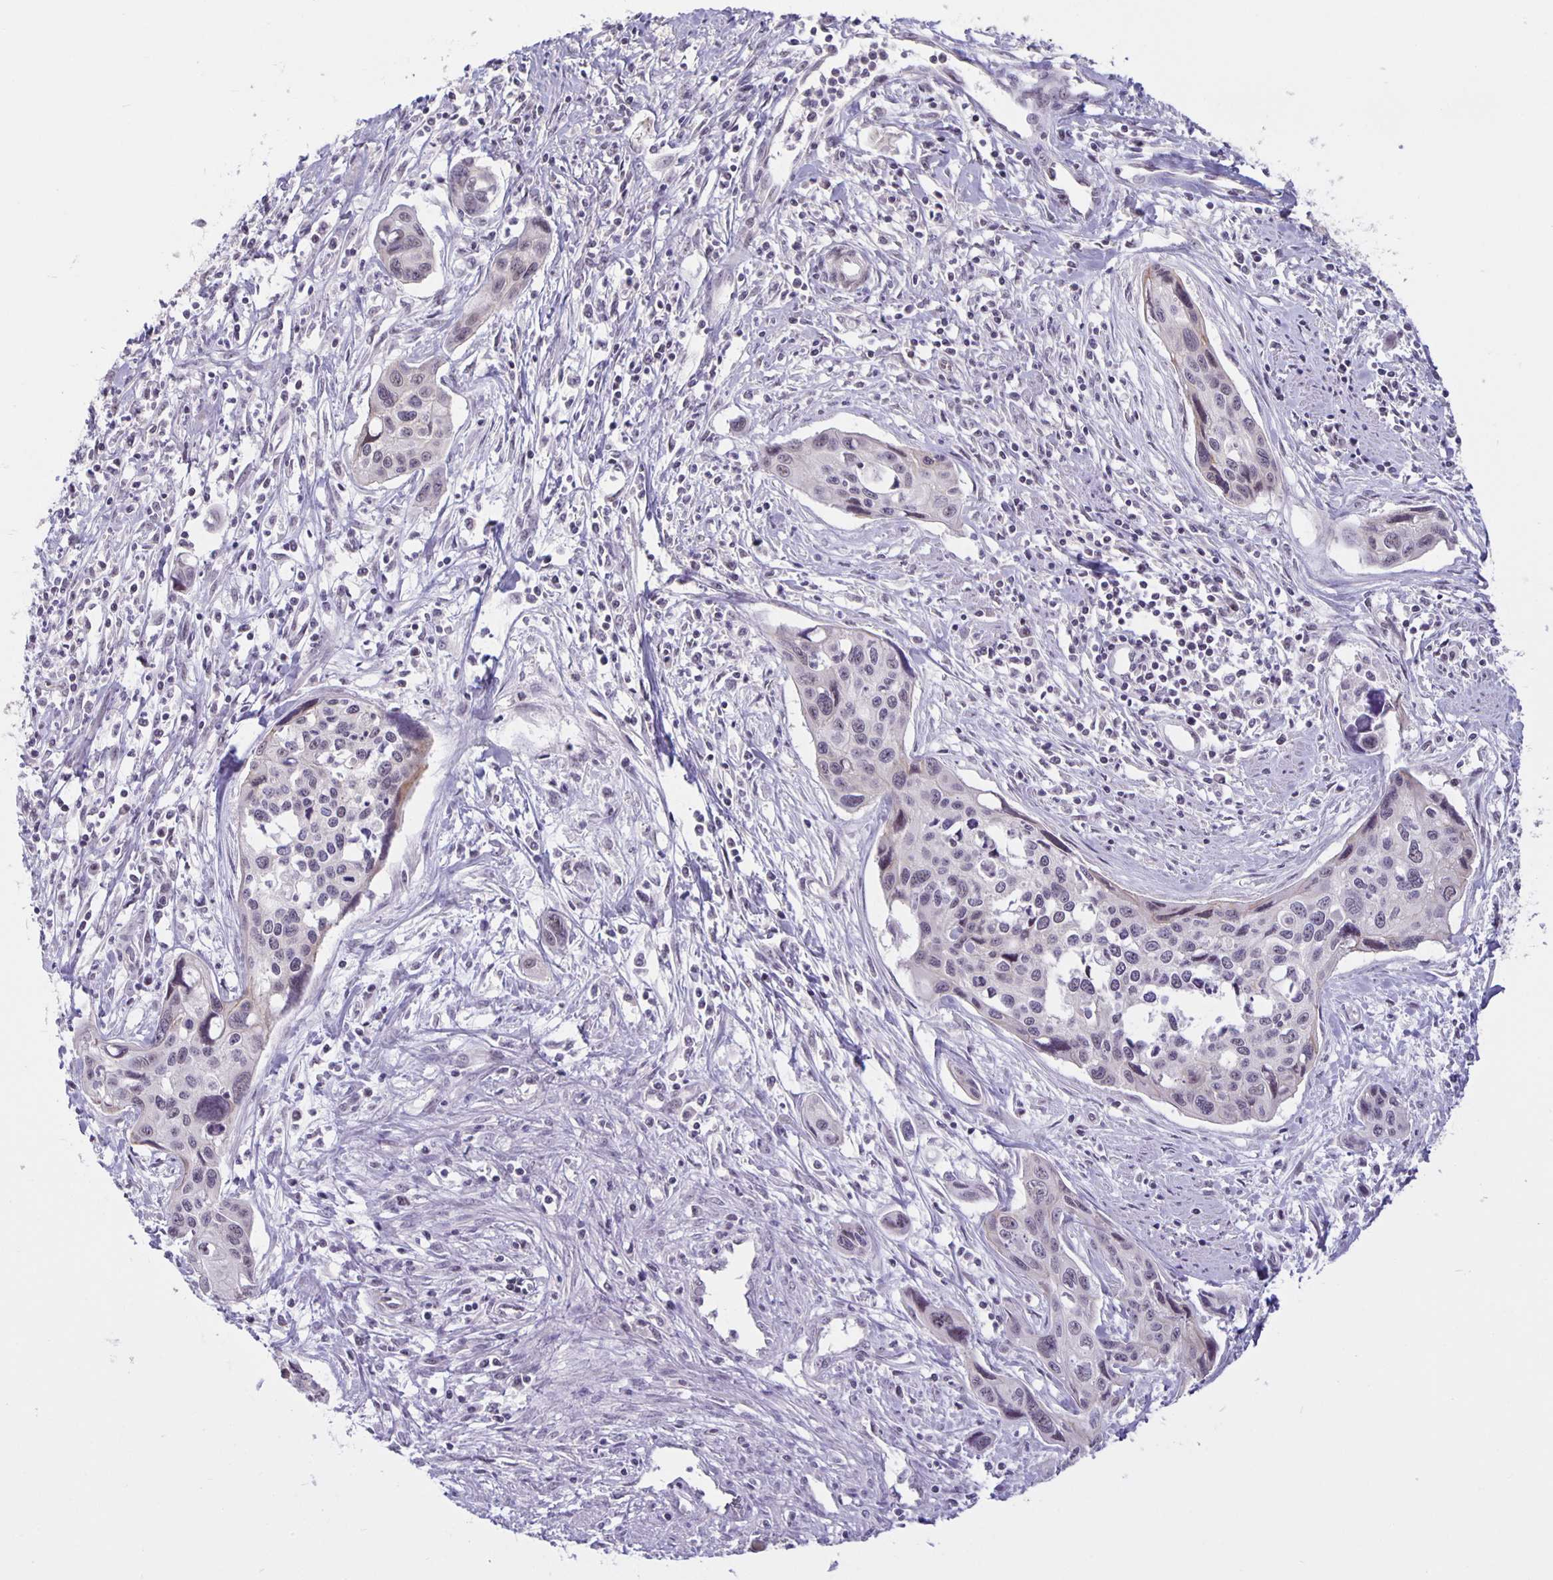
{"staining": {"intensity": "negative", "quantity": "none", "location": "none"}, "tissue": "cervical cancer", "cell_type": "Tumor cells", "image_type": "cancer", "snomed": [{"axis": "morphology", "description": "Squamous cell carcinoma, NOS"}, {"axis": "topography", "description": "Cervix"}], "caption": "High power microscopy photomicrograph of an immunohistochemistry (IHC) image of cervical squamous cell carcinoma, revealing no significant expression in tumor cells.", "gene": "ARVCF", "patient": {"sex": "female", "age": 31}}